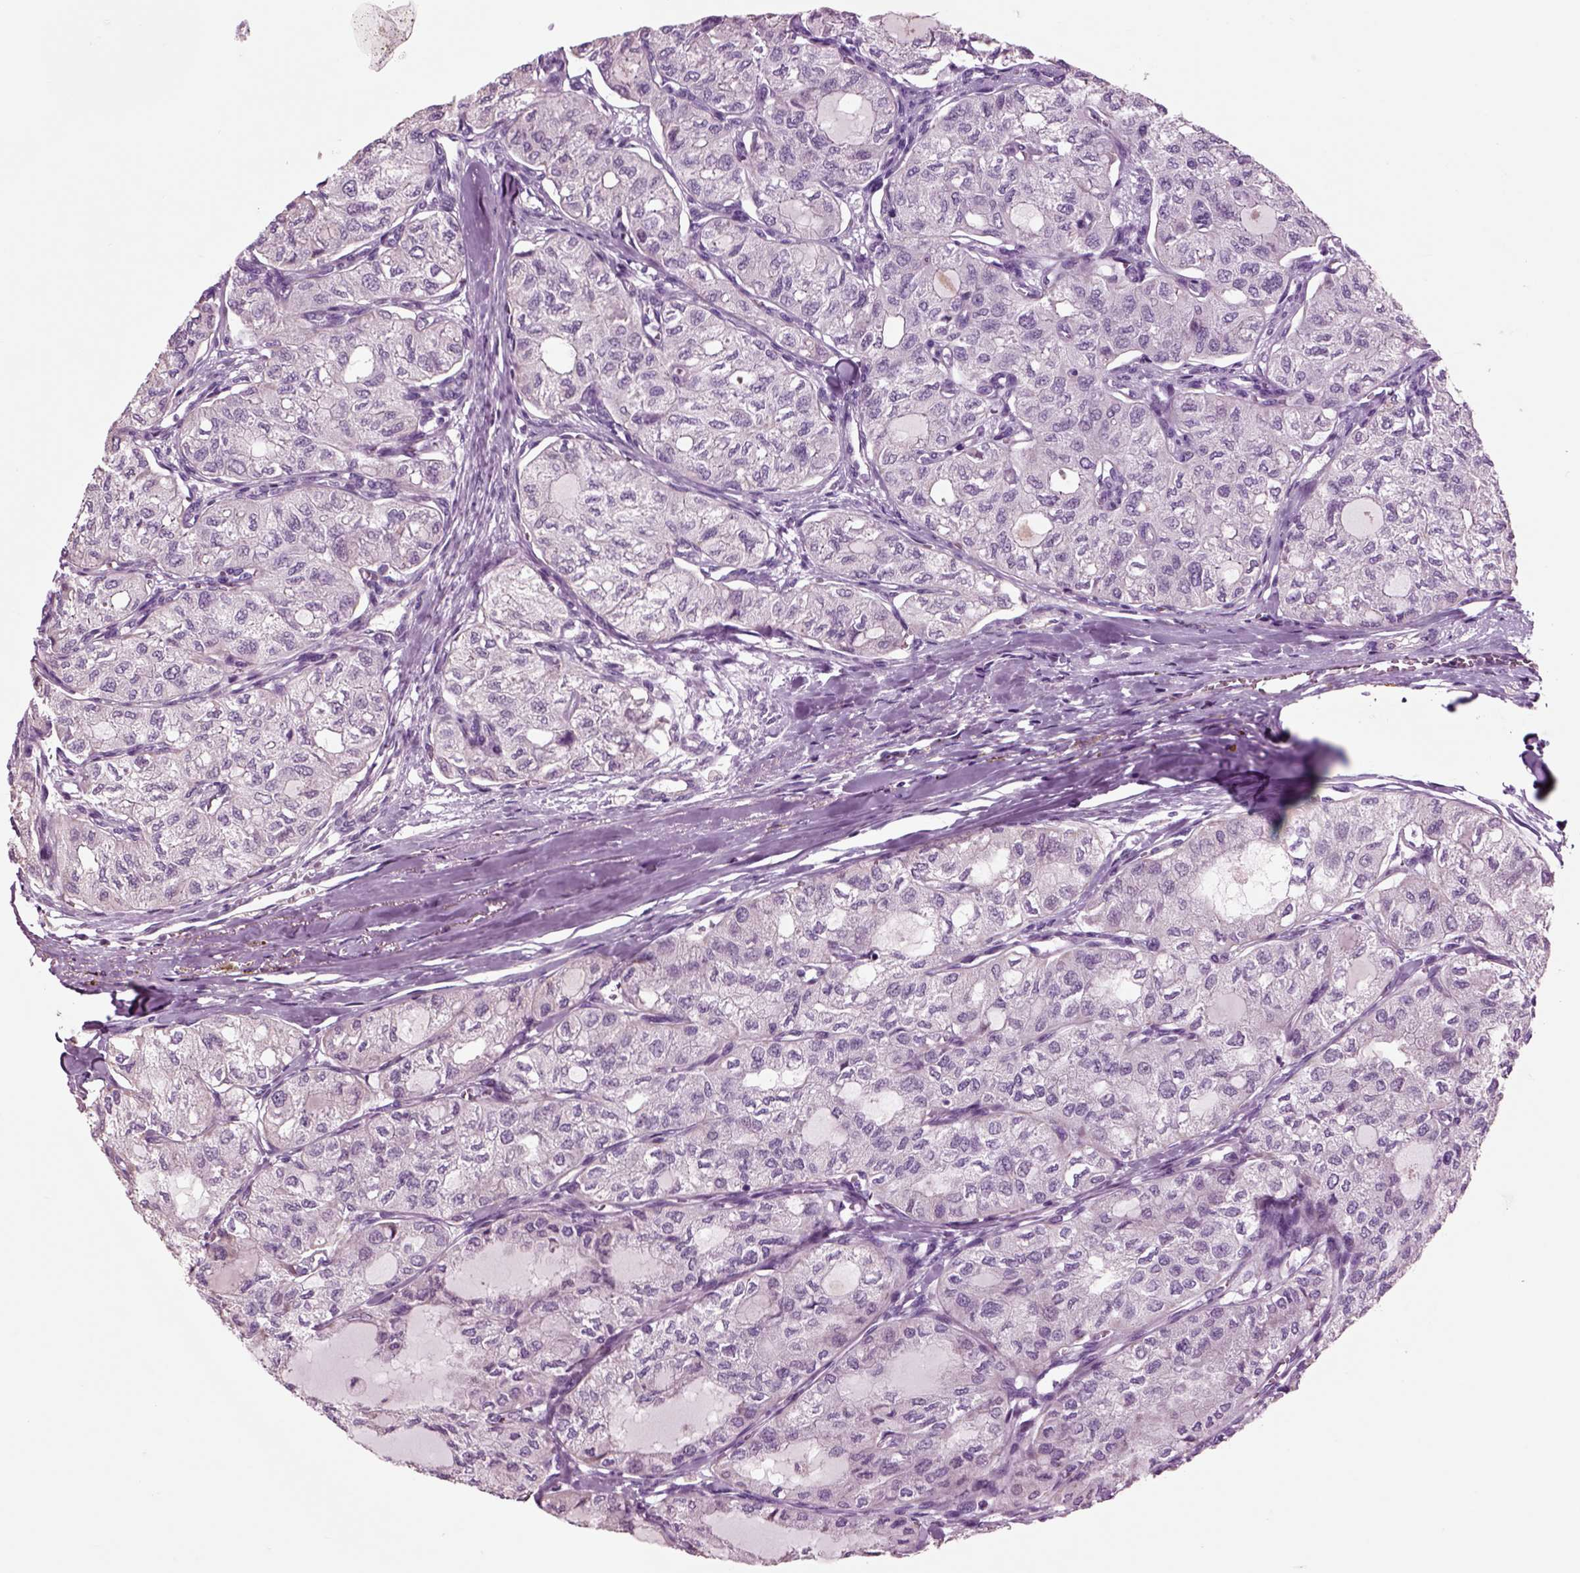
{"staining": {"intensity": "negative", "quantity": "none", "location": "none"}, "tissue": "thyroid cancer", "cell_type": "Tumor cells", "image_type": "cancer", "snomed": [{"axis": "morphology", "description": "Follicular adenoma carcinoma, NOS"}, {"axis": "topography", "description": "Thyroid gland"}], "caption": "IHC image of neoplastic tissue: human follicular adenoma carcinoma (thyroid) stained with DAB reveals no significant protein positivity in tumor cells.", "gene": "CHGB", "patient": {"sex": "male", "age": 75}}